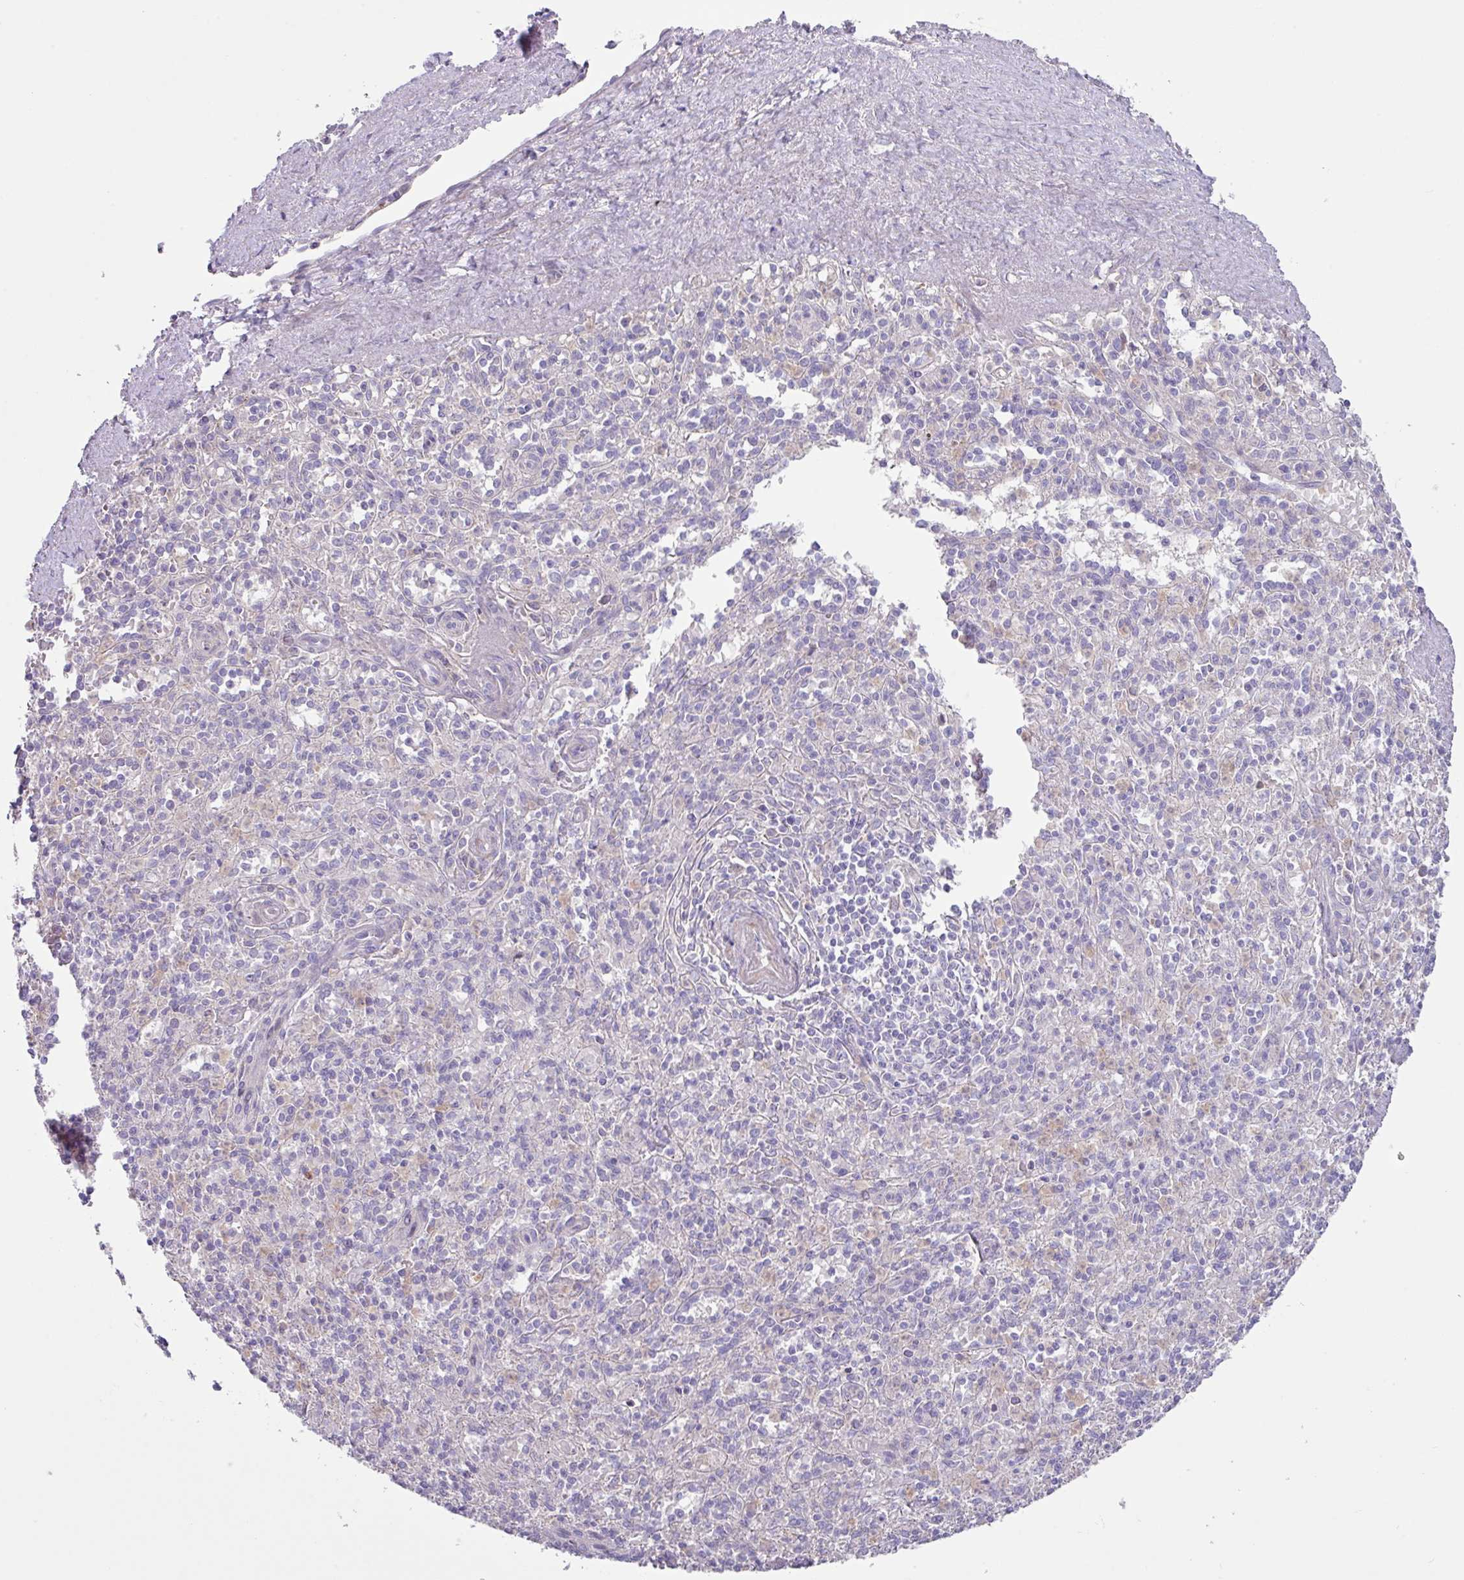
{"staining": {"intensity": "negative", "quantity": "none", "location": "none"}, "tissue": "spleen", "cell_type": "Cells in red pulp", "image_type": "normal", "snomed": [{"axis": "morphology", "description": "Normal tissue, NOS"}, {"axis": "topography", "description": "Spleen"}], "caption": "The photomicrograph shows no significant staining in cells in red pulp of spleen. The staining is performed using DAB (3,3'-diaminobenzidine) brown chromogen with nuclei counter-stained in using hematoxylin.", "gene": "IQCJ", "patient": {"sex": "female", "age": 70}}